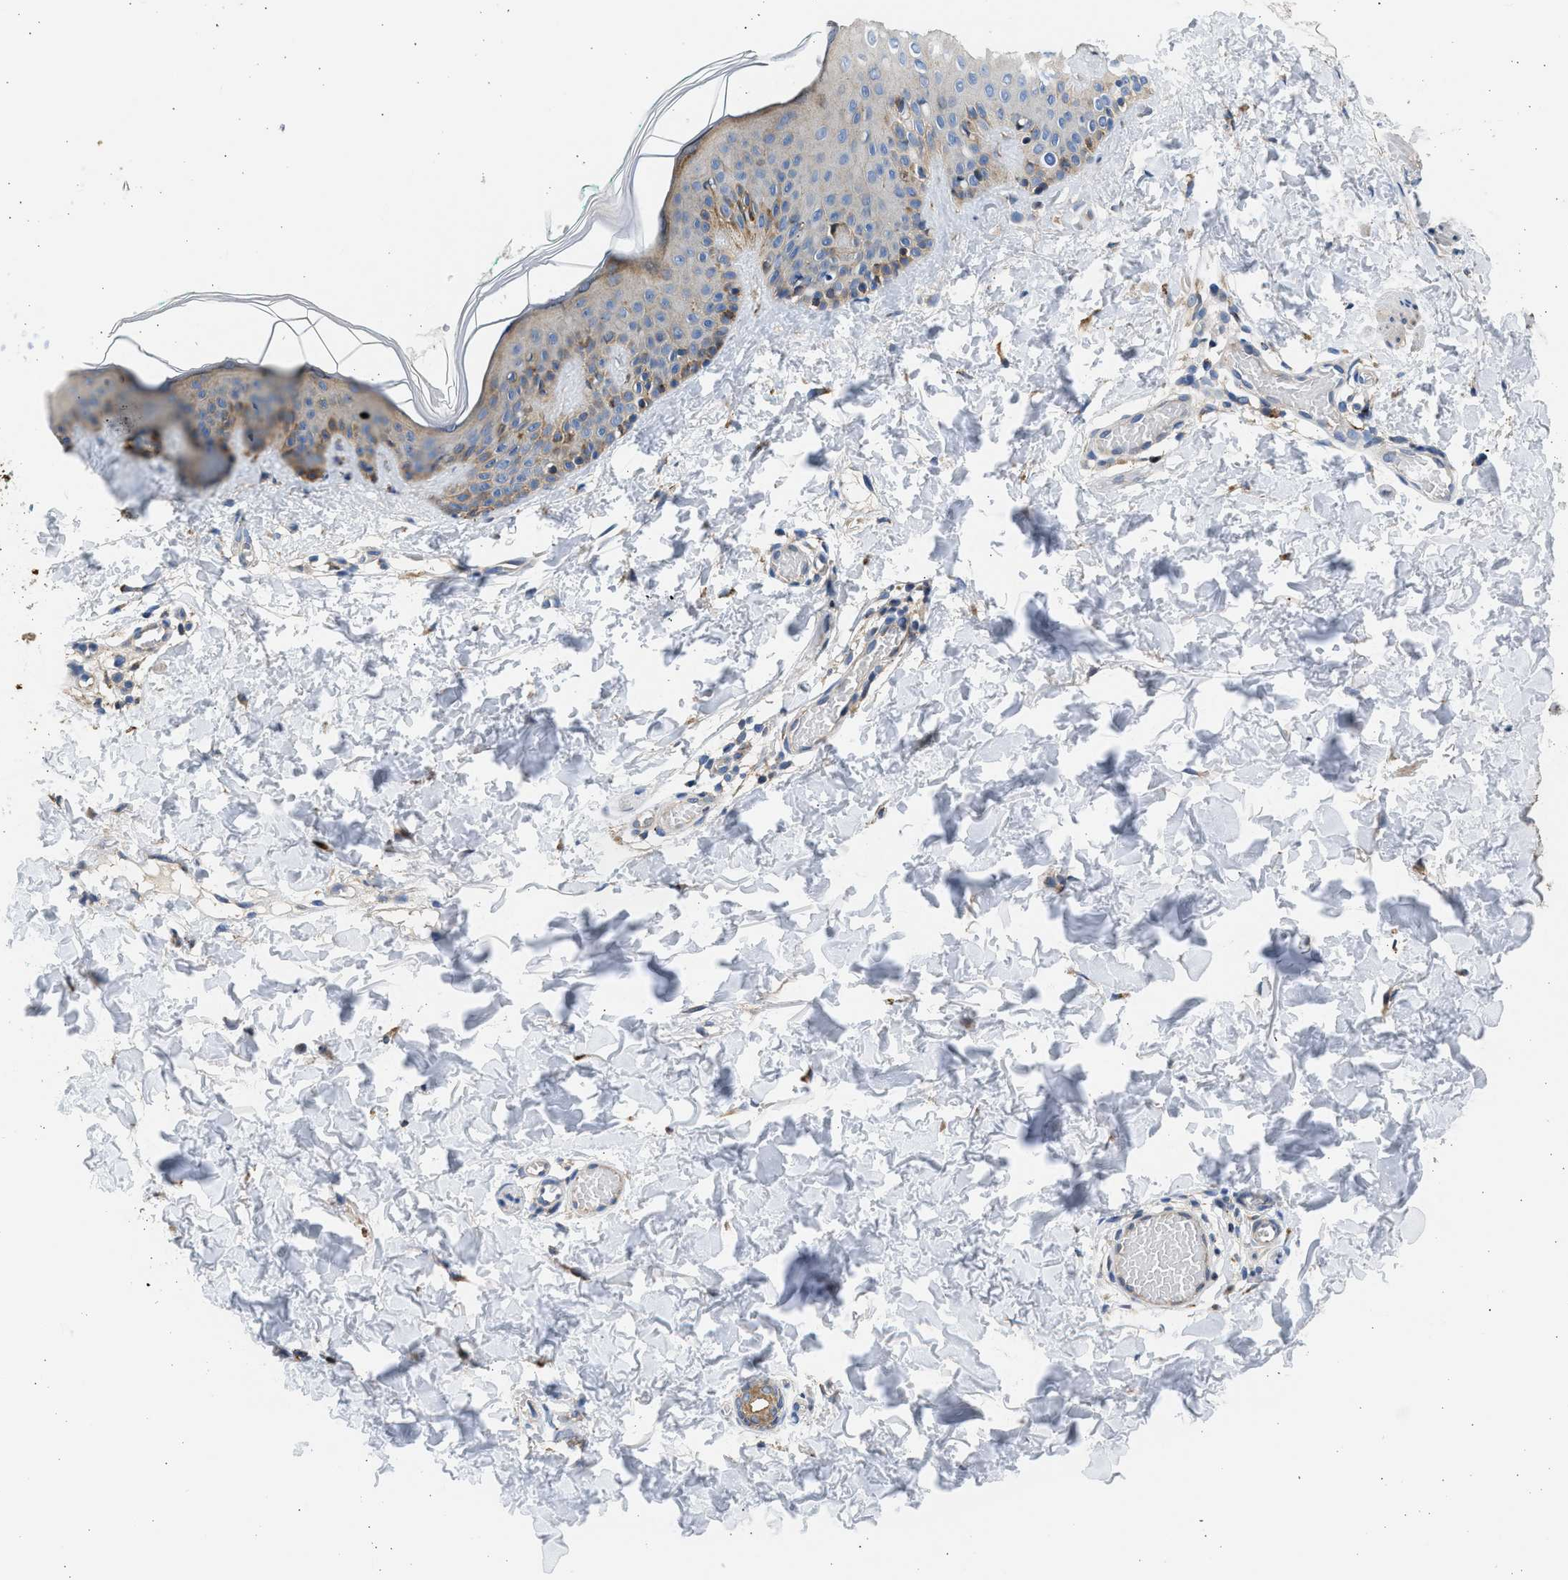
{"staining": {"intensity": "weak", "quantity": ">75%", "location": "cytoplasmic/membranous"}, "tissue": "skin", "cell_type": "Fibroblasts", "image_type": "normal", "snomed": [{"axis": "morphology", "description": "Normal tissue, NOS"}, {"axis": "topography", "description": "Skin"}], "caption": "Weak cytoplasmic/membranous positivity is appreciated in approximately >75% of fibroblasts in normal skin. (DAB (3,3'-diaminobenzidine) = brown stain, brightfield microscopy at high magnification).", "gene": "PLD2", "patient": {"sex": "male", "age": 30}}